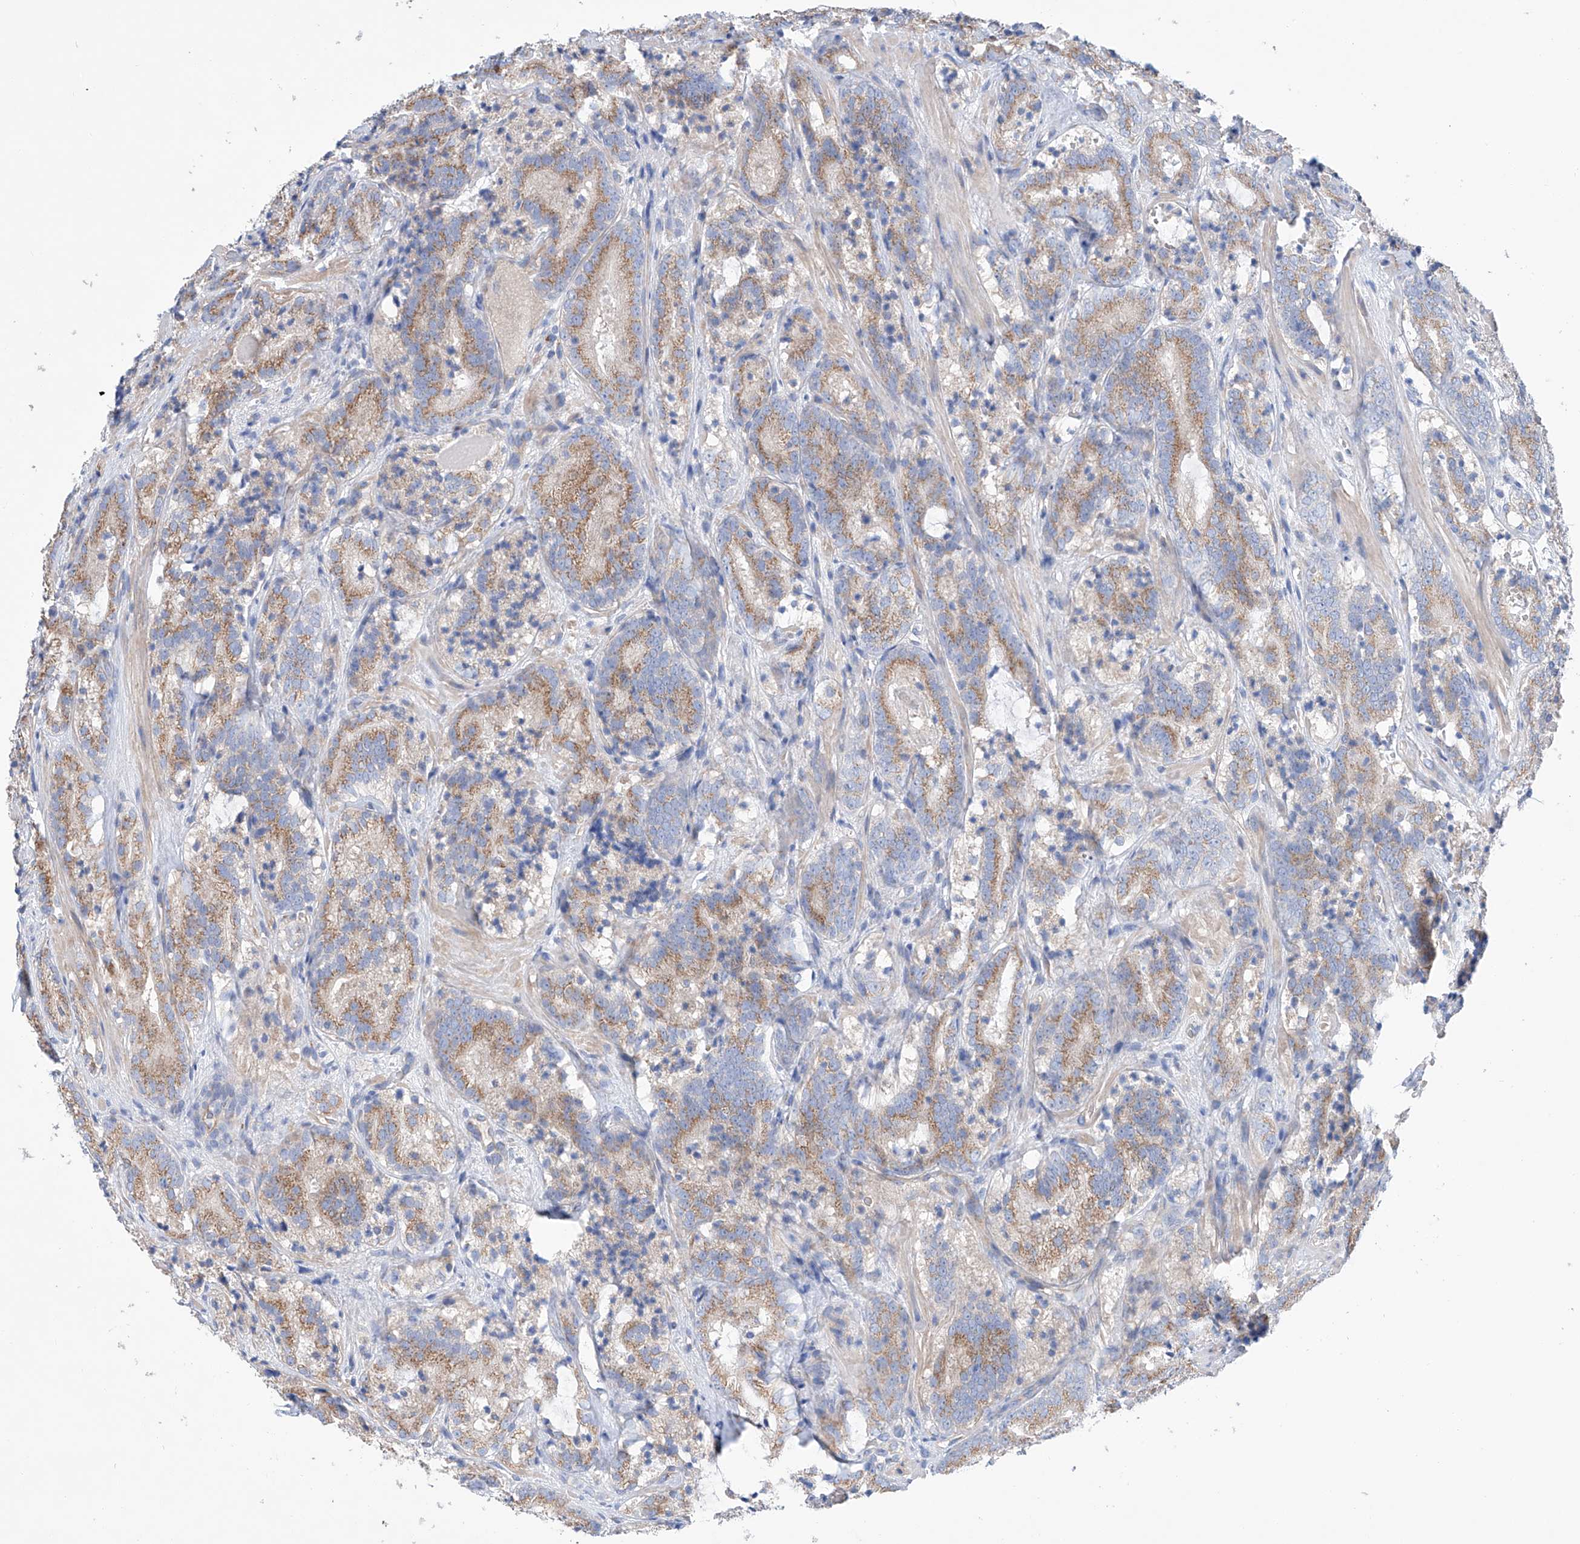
{"staining": {"intensity": "weak", "quantity": ">75%", "location": "cytoplasmic/membranous"}, "tissue": "prostate cancer", "cell_type": "Tumor cells", "image_type": "cancer", "snomed": [{"axis": "morphology", "description": "Adenocarcinoma, High grade"}, {"axis": "topography", "description": "Prostate"}], "caption": "The photomicrograph displays a brown stain indicating the presence of a protein in the cytoplasmic/membranous of tumor cells in prostate adenocarcinoma (high-grade). The staining is performed using DAB brown chromogen to label protein expression. The nuclei are counter-stained blue using hematoxylin.", "gene": "SLC22A7", "patient": {"sex": "male", "age": 57}}